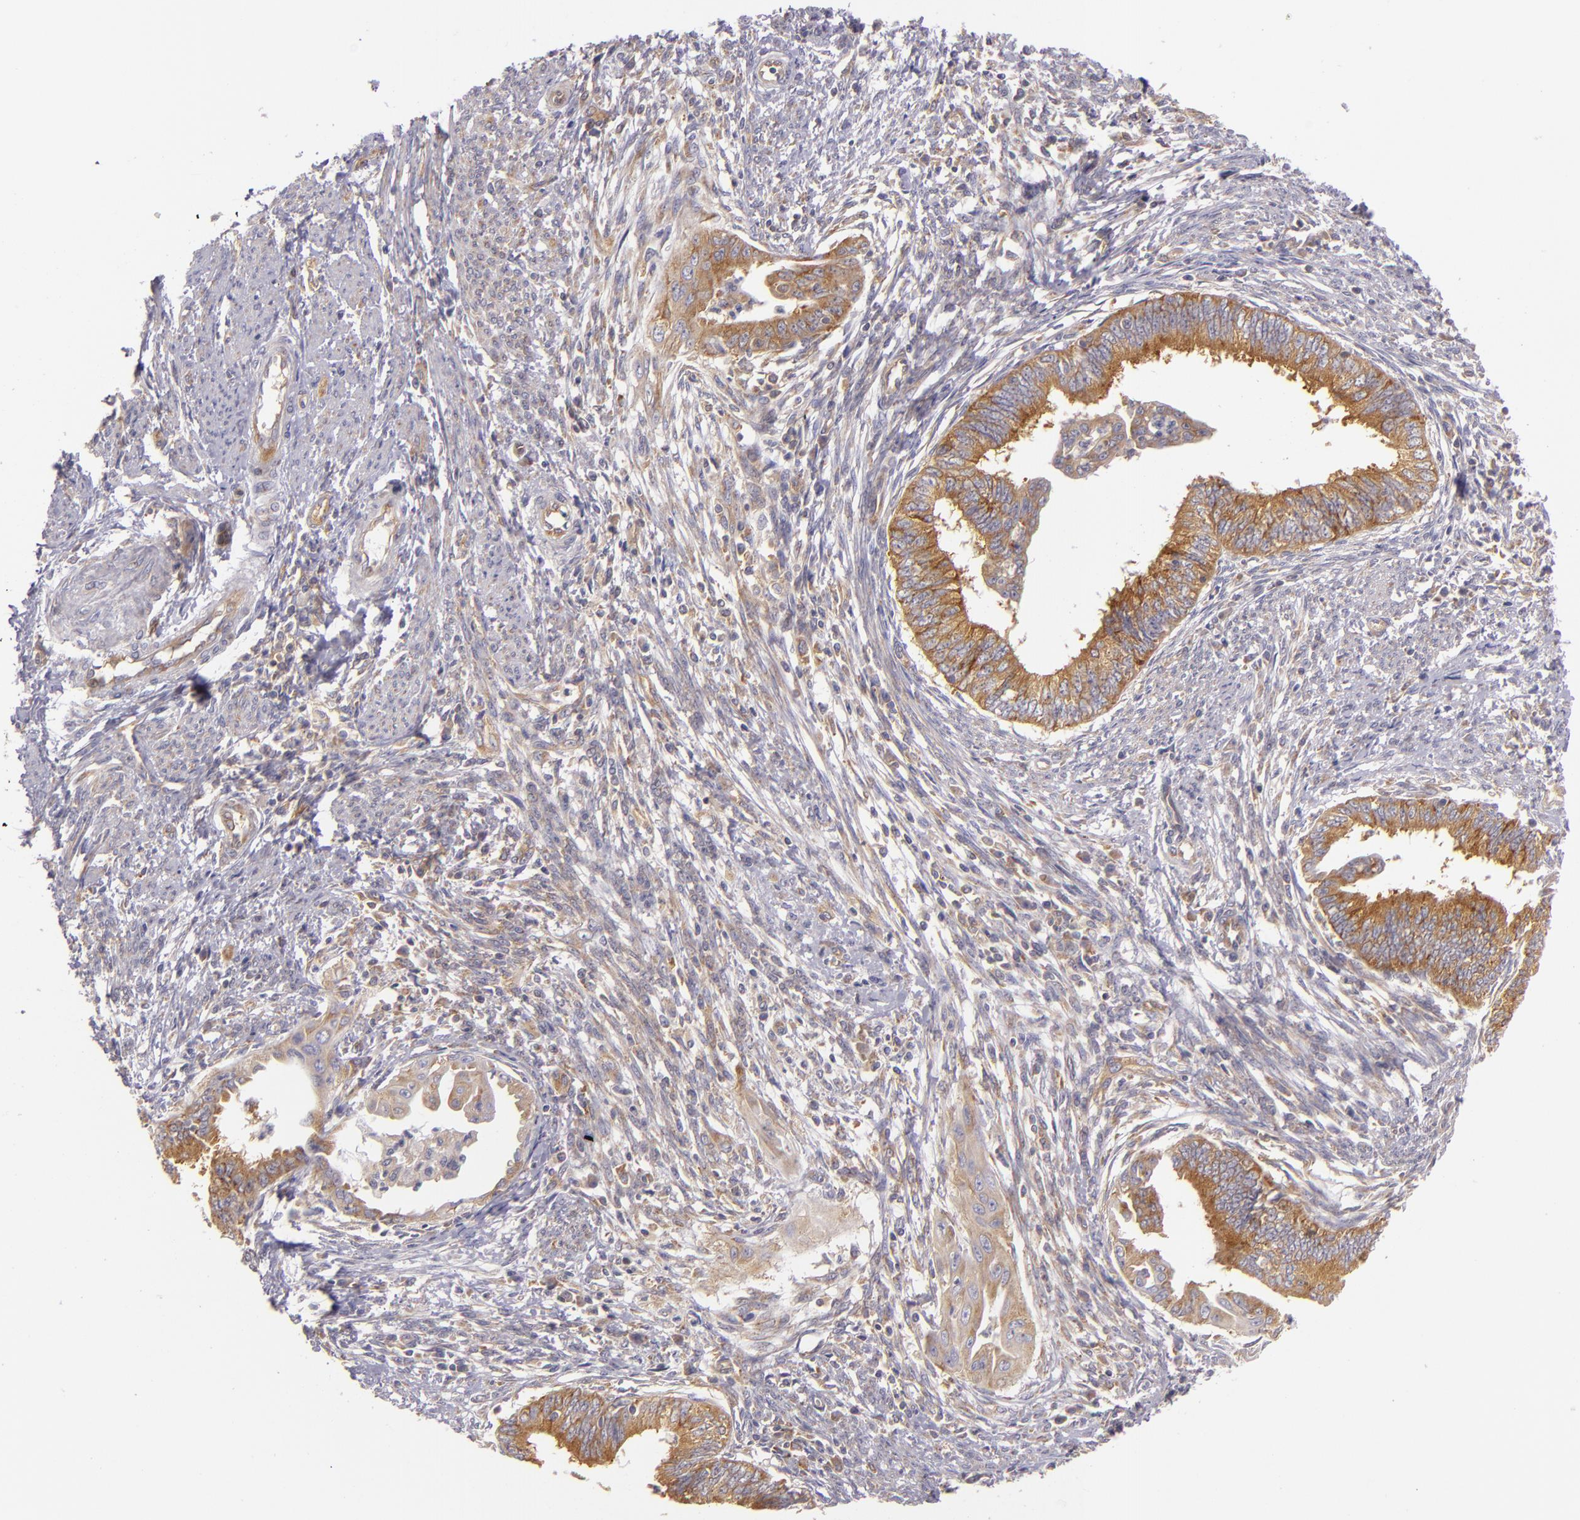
{"staining": {"intensity": "moderate", "quantity": "25%-75%", "location": "cytoplasmic/membranous"}, "tissue": "endometrial cancer", "cell_type": "Tumor cells", "image_type": "cancer", "snomed": [{"axis": "morphology", "description": "Adenocarcinoma, NOS"}, {"axis": "topography", "description": "Endometrium"}], "caption": "Immunohistochemistry staining of endometrial cancer, which demonstrates medium levels of moderate cytoplasmic/membranous staining in about 25%-75% of tumor cells indicating moderate cytoplasmic/membranous protein expression. The staining was performed using DAB (brown) for protein detection and nuclei were counterstained in hematoxylin (blue).", "gene": "UPF3B", "patient": {"sex": "female", "age": 66}}